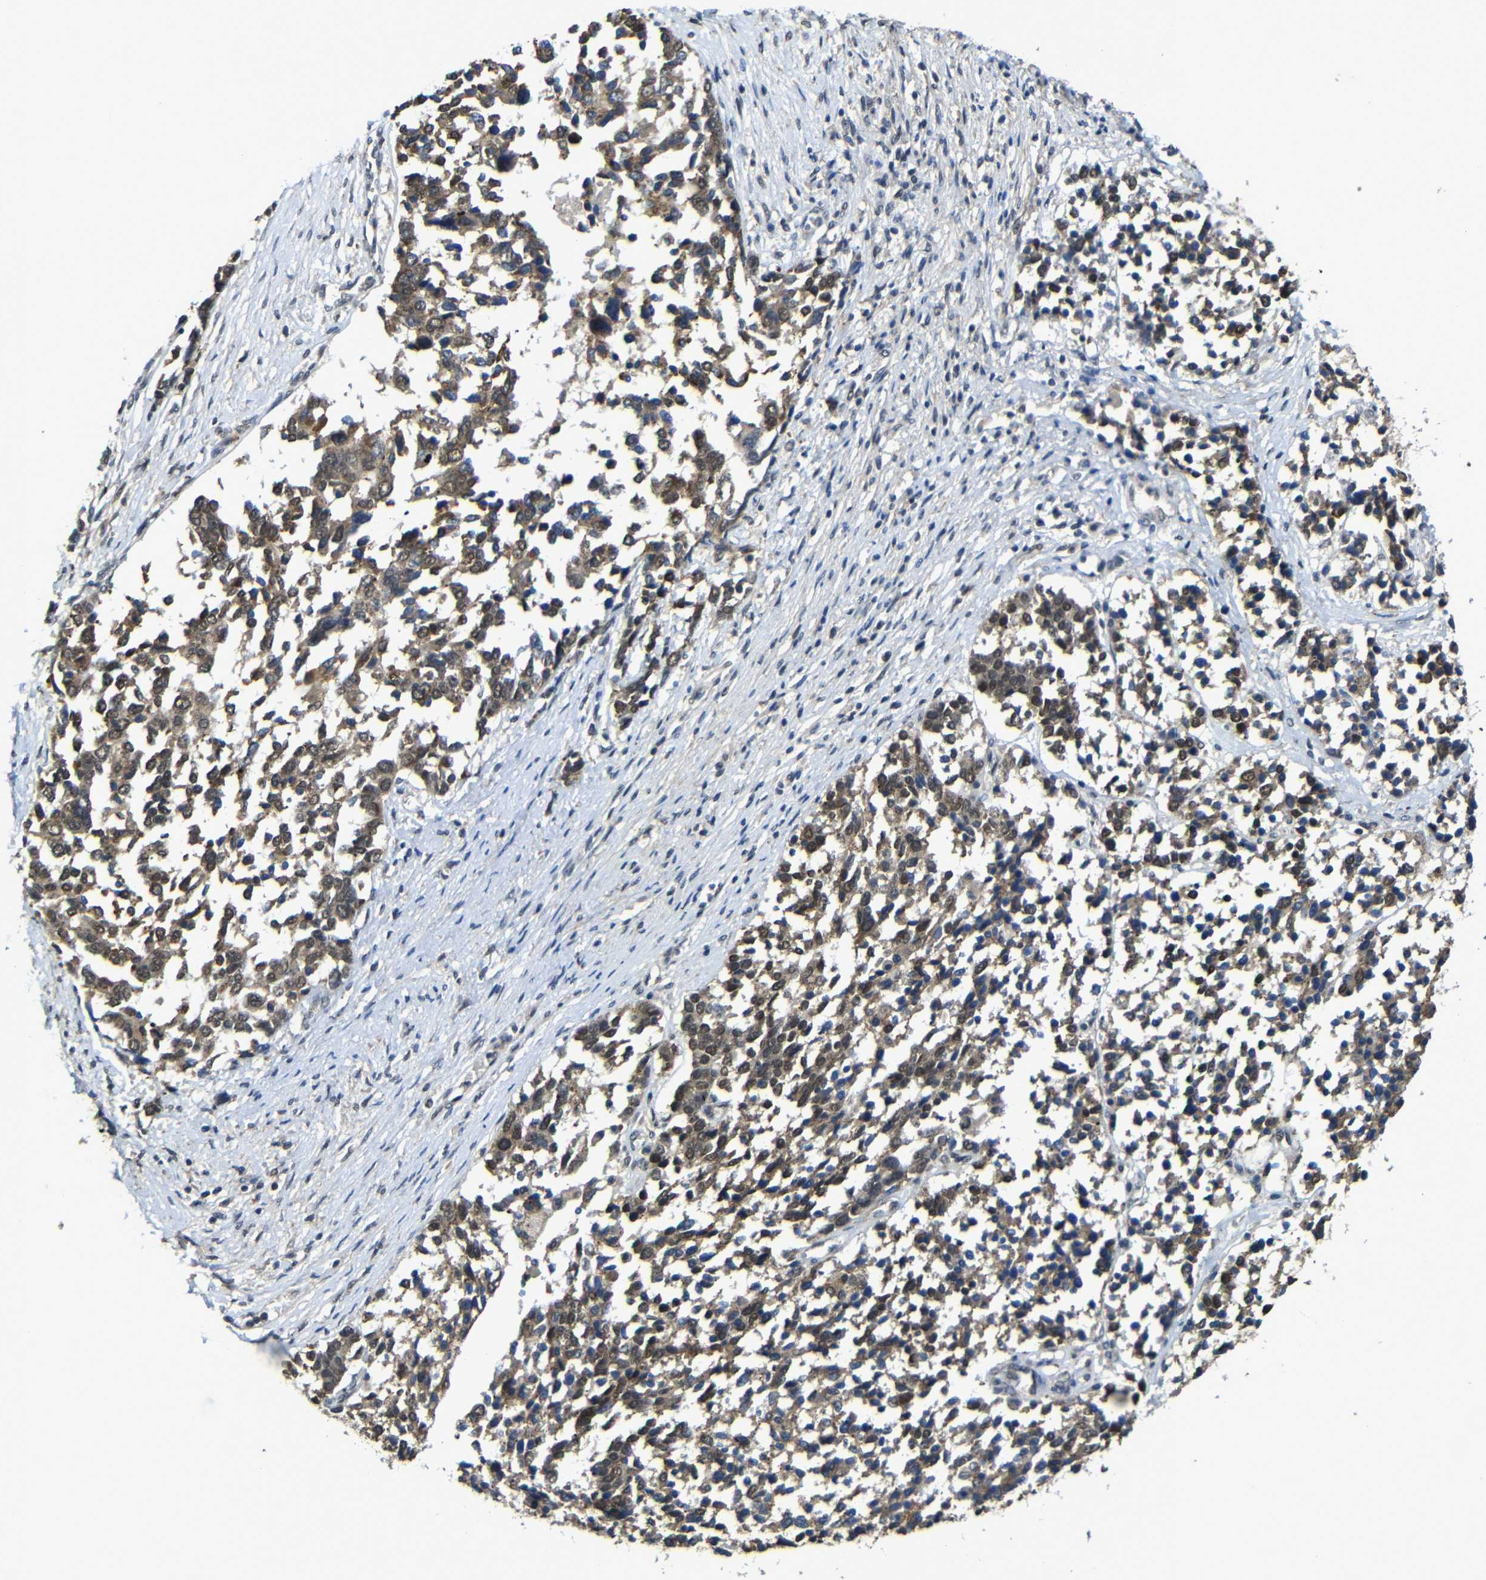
{"staining": {"intensity": "moderate", "quantity": ">75%", "location": "cytoplasmic/membranous"}, "tissue": "ovarian cancer", "cell_type": "Tumor cells", "image_type": "cancer", "snomed": [{"axis": "morphology", "description": "Cystadenocarcinoma, serous, NOS"}, {"axis": "topography", "description": "Ovary"}], "caption": "This photomicrograph shows ovarian cancer stained with immunohistochemistry (IHC) to label a protein in brown. The cytoplasmic/membranous of tumor cells show moderate positivity for the protein. Nuclei are counter-stained blue.", "gene": "FAM172A", "patient": {"sex": "female", "age": 44}}